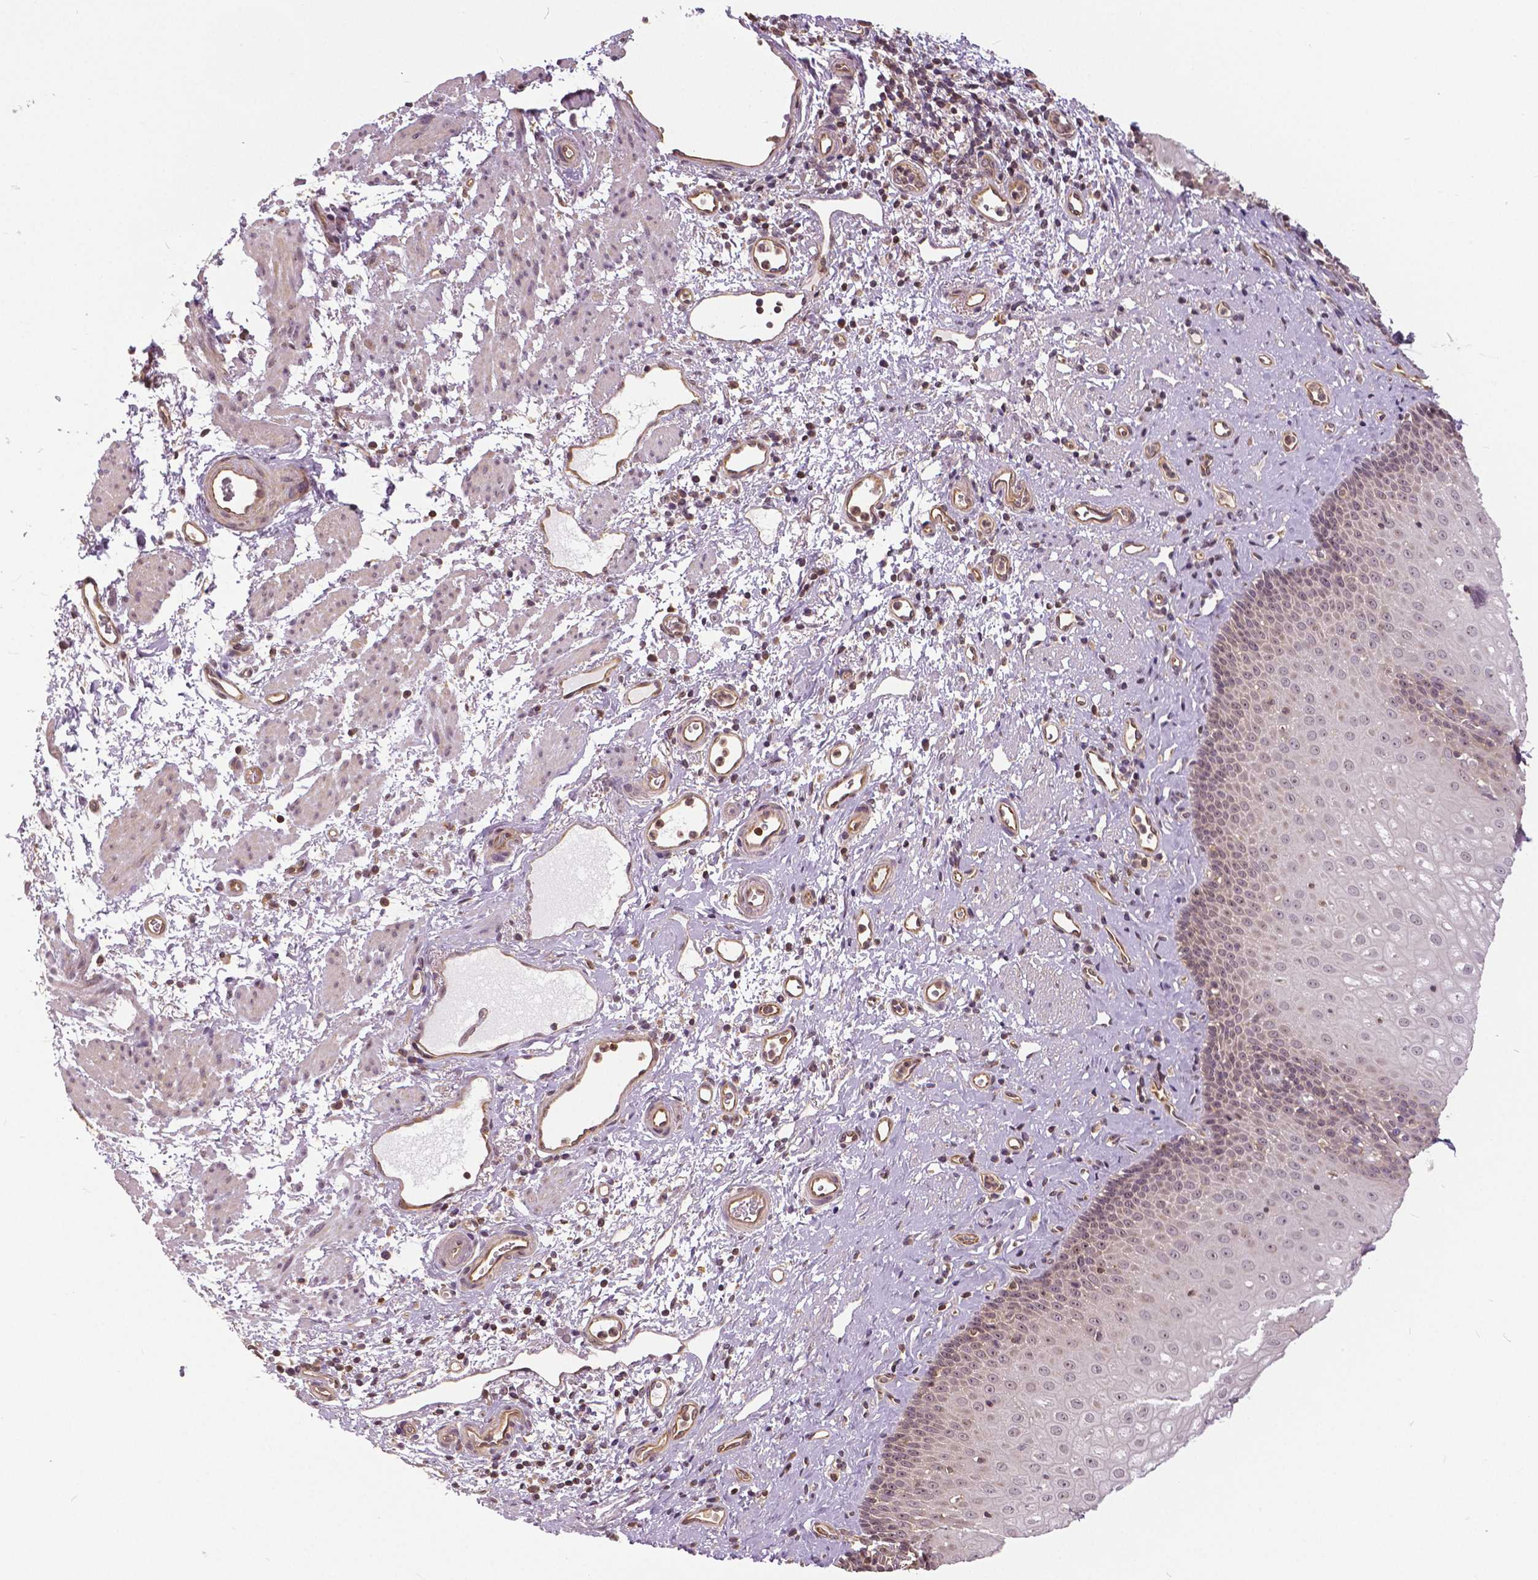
{"staining": {"intensity": "negative", "quantity": "none", "location": "none"}, "tissue": "esophagus", "cell_type": "Squamous epithelial cells", "image_type": "normal", "snomed": [{"axis": "morphology", "description": "Normal tissue, NOS"}, {"axis": "topography", "description": "Esophagus"}], "caption": "An immunohistochemistry micrograph of unremarkable esophagus is shown. There is no staining in squamous epithelial cells of esophagus.", "gene": "ANXA13", "patient": {"sex": "female", "age": 68}}